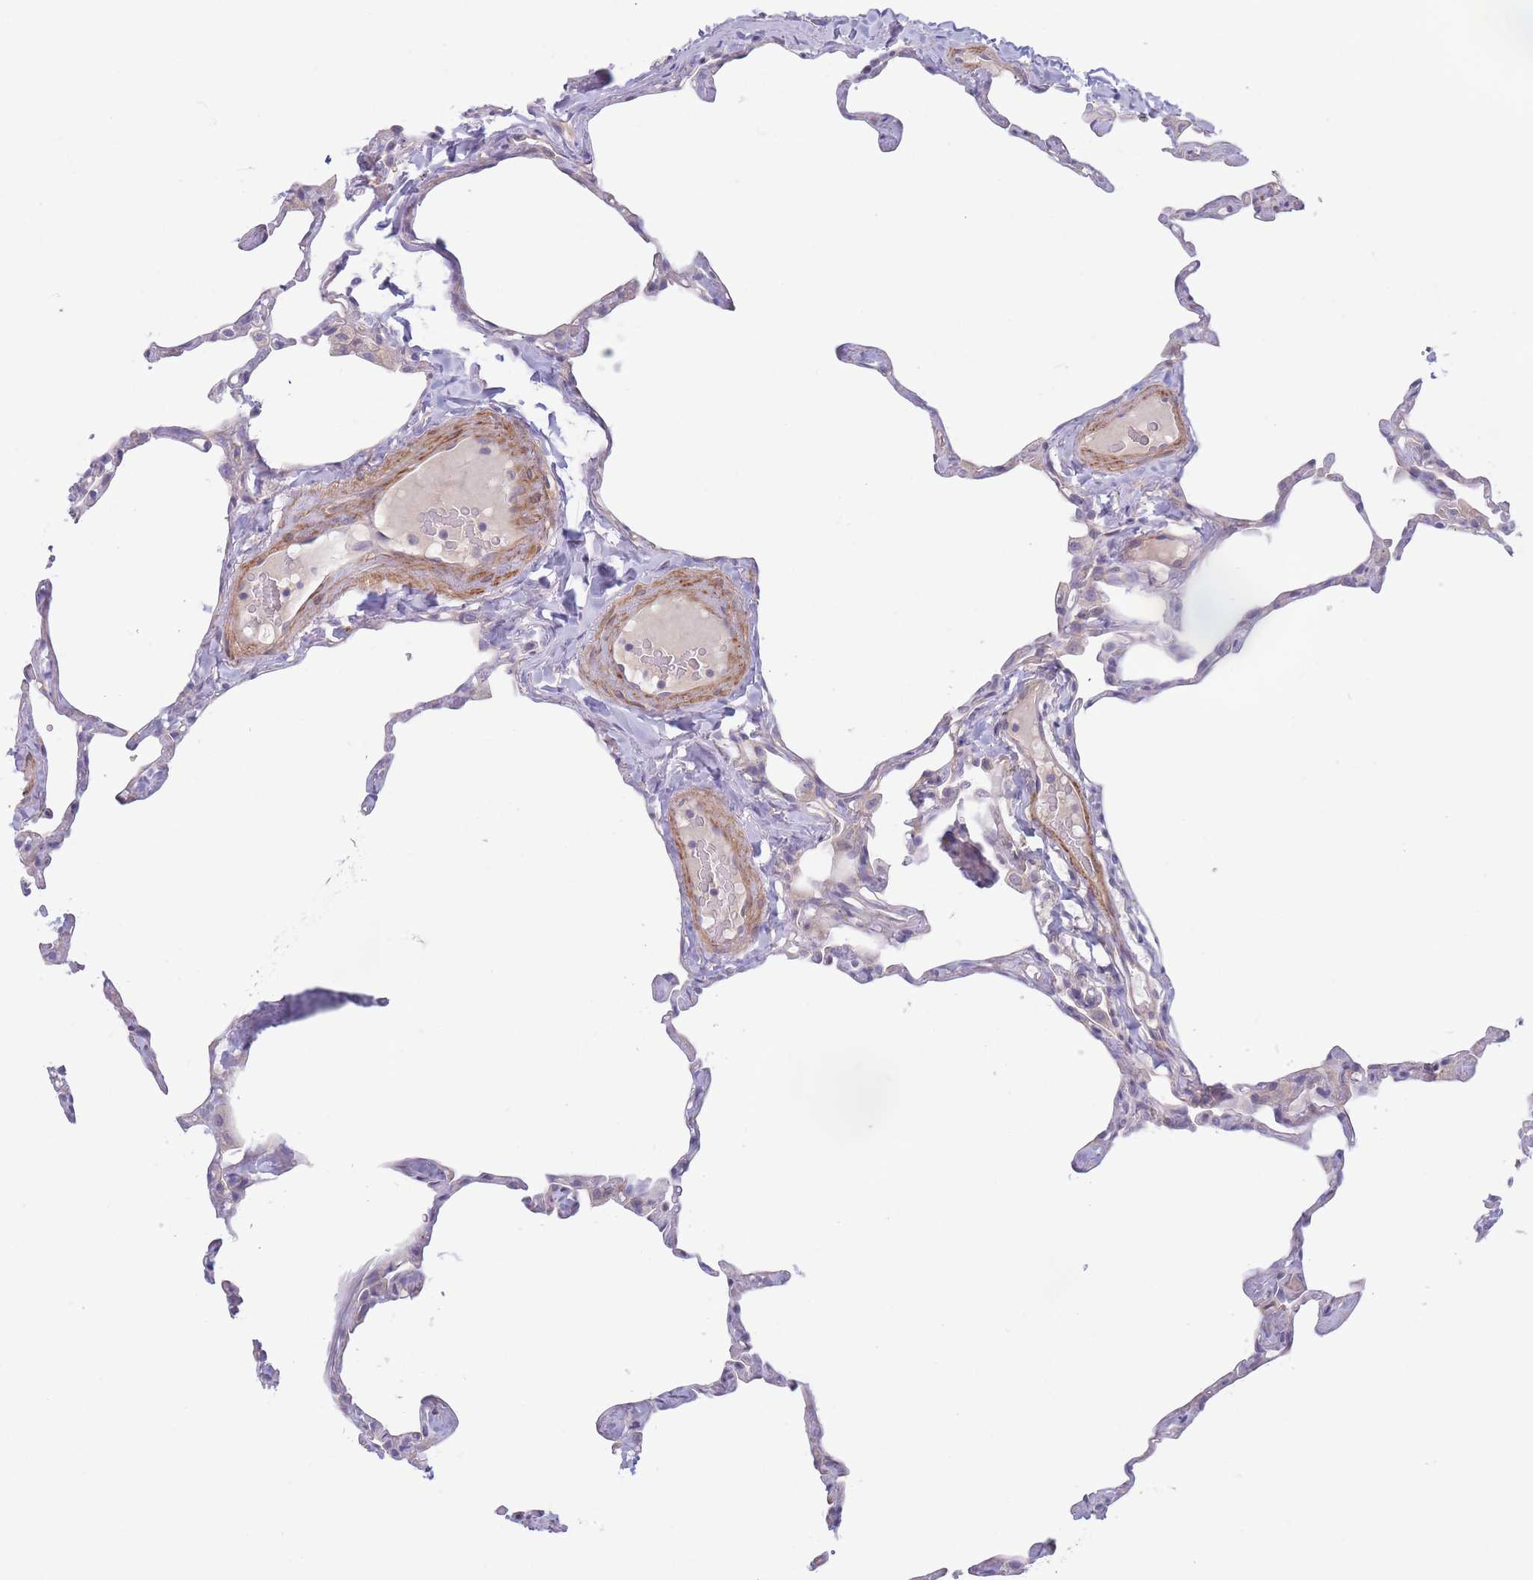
{"staining": {"intensity": "negative", "quantity": "none", "location": "none"}, "tissue": "lung", "cell_type": "Alveolar cells", "image_type": "normal", "snomed": [{"axis": "morphology", "description": "Normal tissue, NOS"}, {"axis": "topography", "description": "Lung"}], "caption": "A micrograph of lung stained for a protein reveals no brown staining in alveolar cells.", "gene": "PNPLA5", "patient": {"sex": "male", "age": 65}}